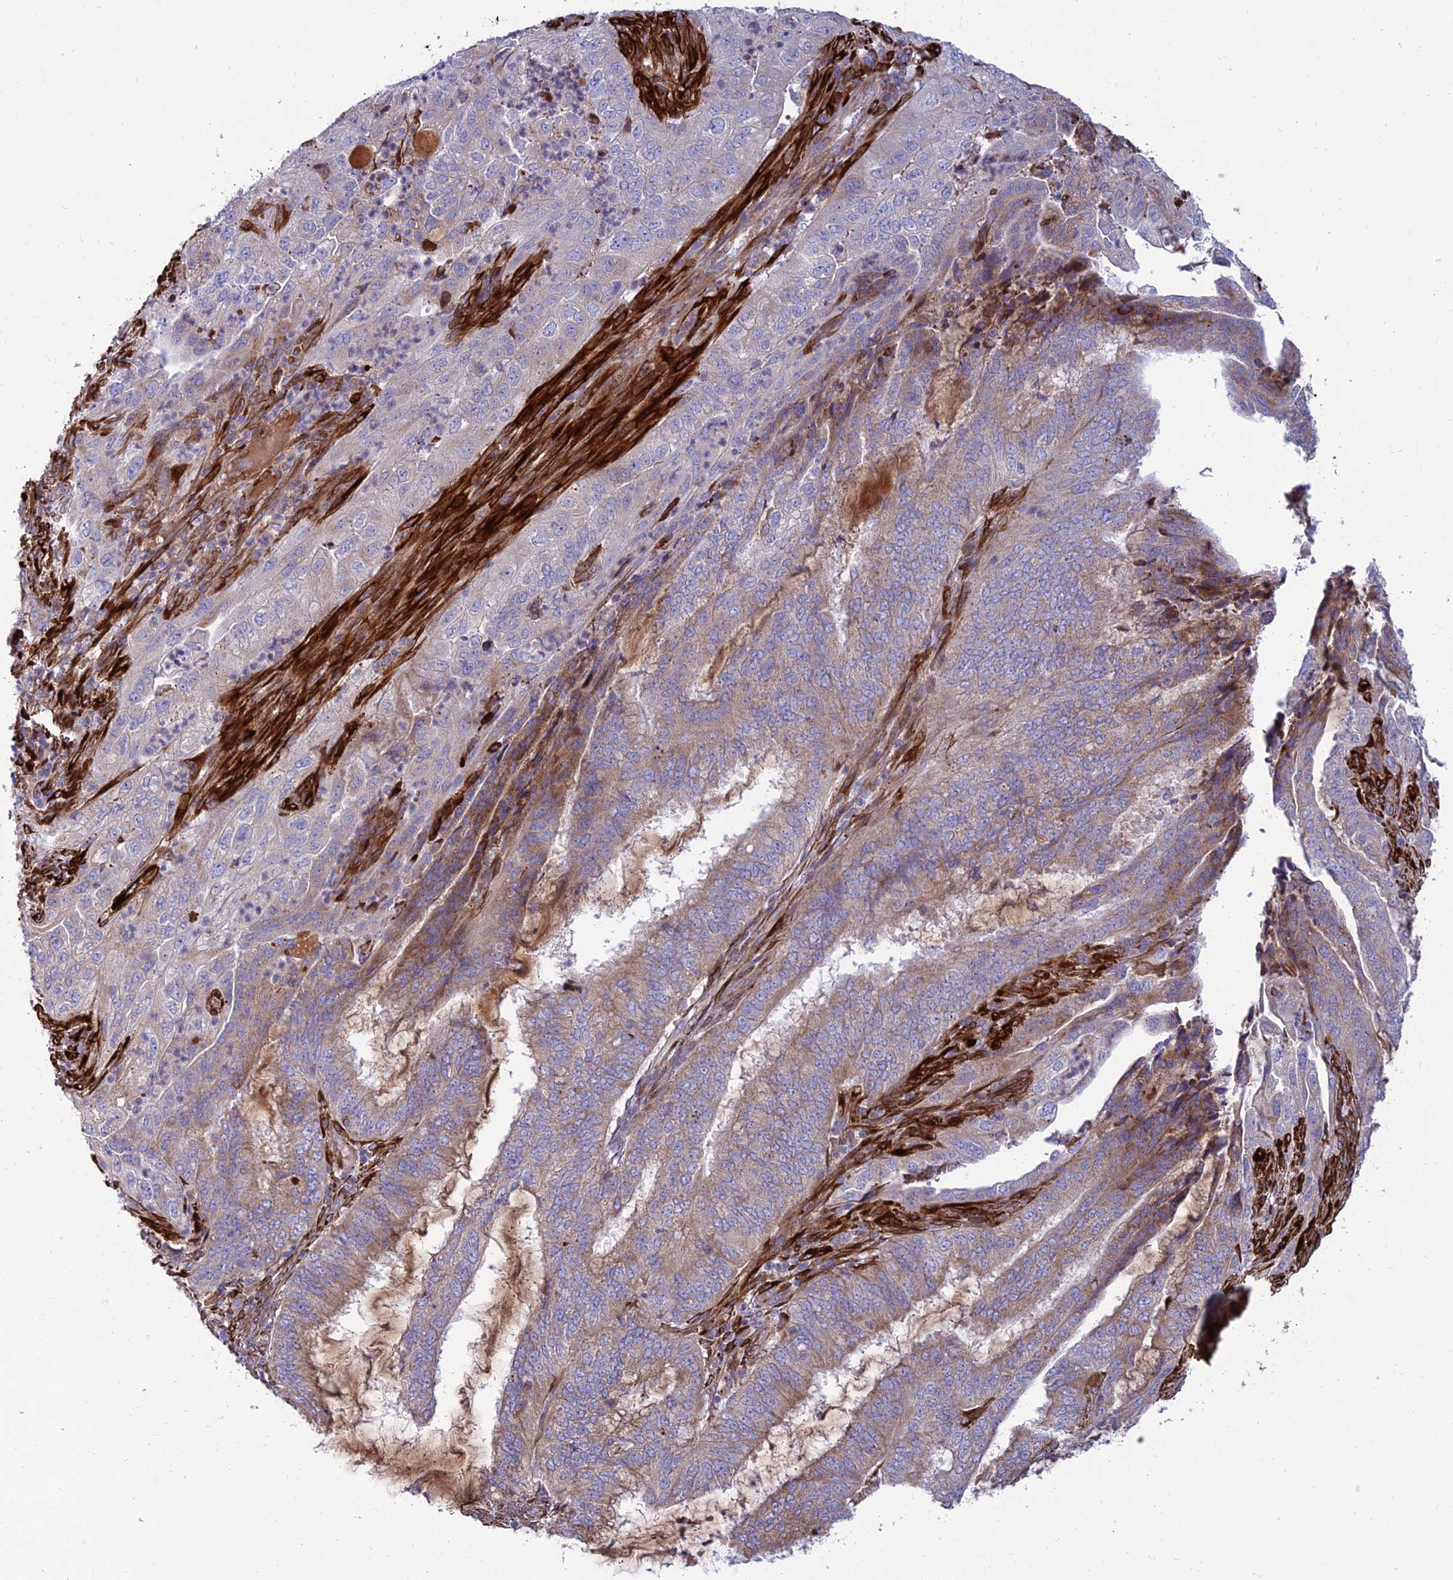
{"staining": {"intensity": "weak", "quantity": ">75%", "location": "cytoplasmic/membranous"}, "tissue": "endometrial cancer", "cell_type": "Tumor cells", "image_type": "cancer", "snomed": [{"axis": "morphology", "description": "Adenocarcinoma, NOS"}, {"axis": "topography", "description": "Endometrium"}], "caption": "High-power microscopy captured an immunohistochemistry photomicrograph of adenocarcinoma (endometrial), revealing weak cytoplasmic/membranous positivity in approximately >75% of tumor cells.", "gene": "RCN3", "patient": {"sex": "female", "age": 51}}